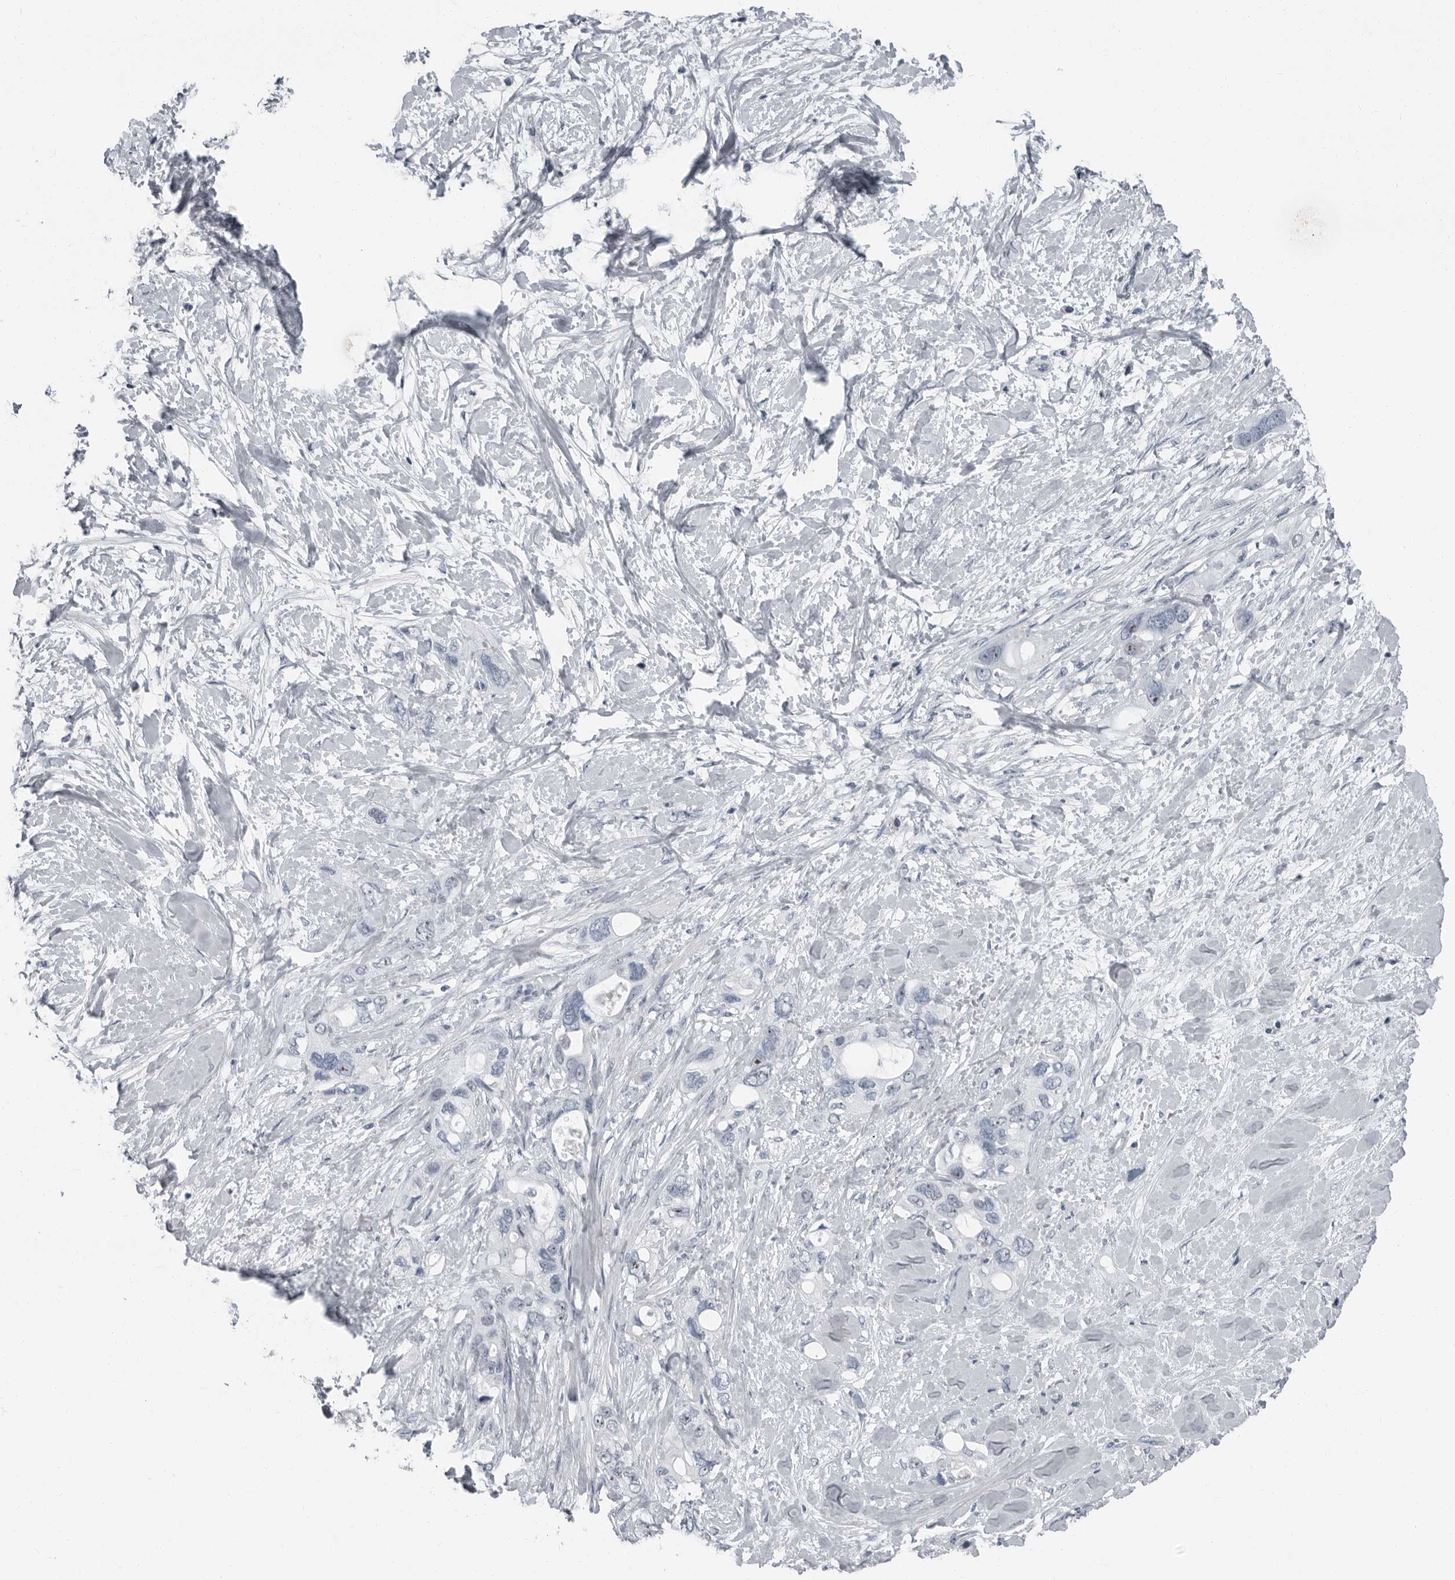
{"staining": {"intensity": "negative", "quantity": "none", "location": "none"}, "tissue": "pancreatic cancer", "cell_type": "Tumor cells", "image_type": "cancer", "snomed": [{"axis": "morphology", "description": "Adenocarcinoma, NOS"}, {"axis": "topography", "description": "Pancreas"}], "caption": "High power microscopy image of an IHC image of adenocarcinoma (pancreatic), revealing no significant expression in tumor cells.", "gene": "PDCD11", "patient": {"sex": "female", "age": 56}}